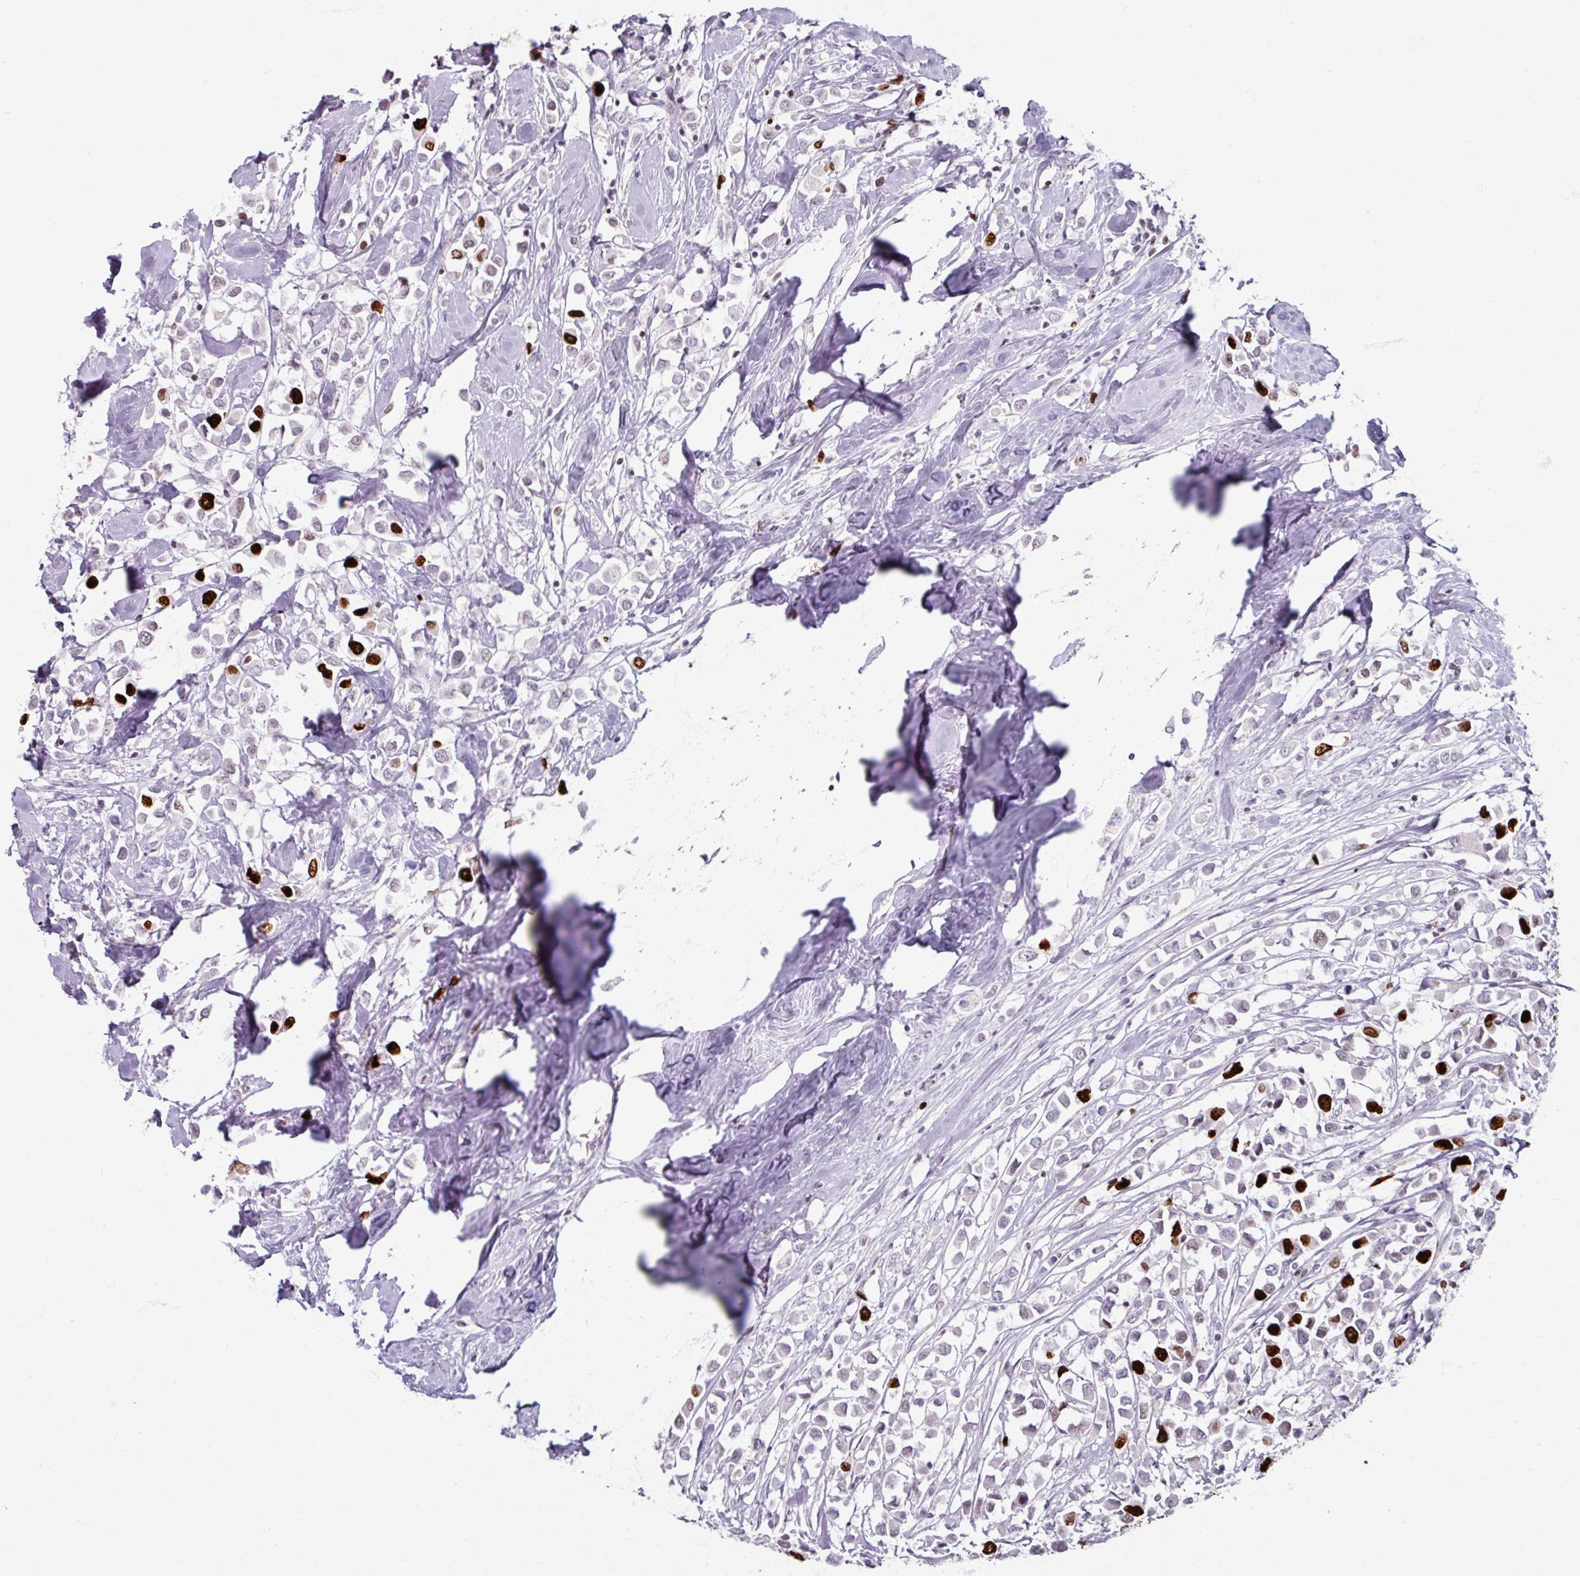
{"staining": {"intensity": "strong", "quantity": "<25%", "location": "nuclear"}, "tissue": "breast cancer", "cell_type": "Tumor cells", "image_type": "cancer", "snomed": [{"axis": "morphology", "description": "Duct carcinoma"}, {"axis": "topography", "description": "Breast"}], "caption": "A brown stain highlights strong nuclear positivity of a protein in breast cancer tumor cells.", "gene": "ATAD2", "patient": {"sex": "female", "age": 61}}